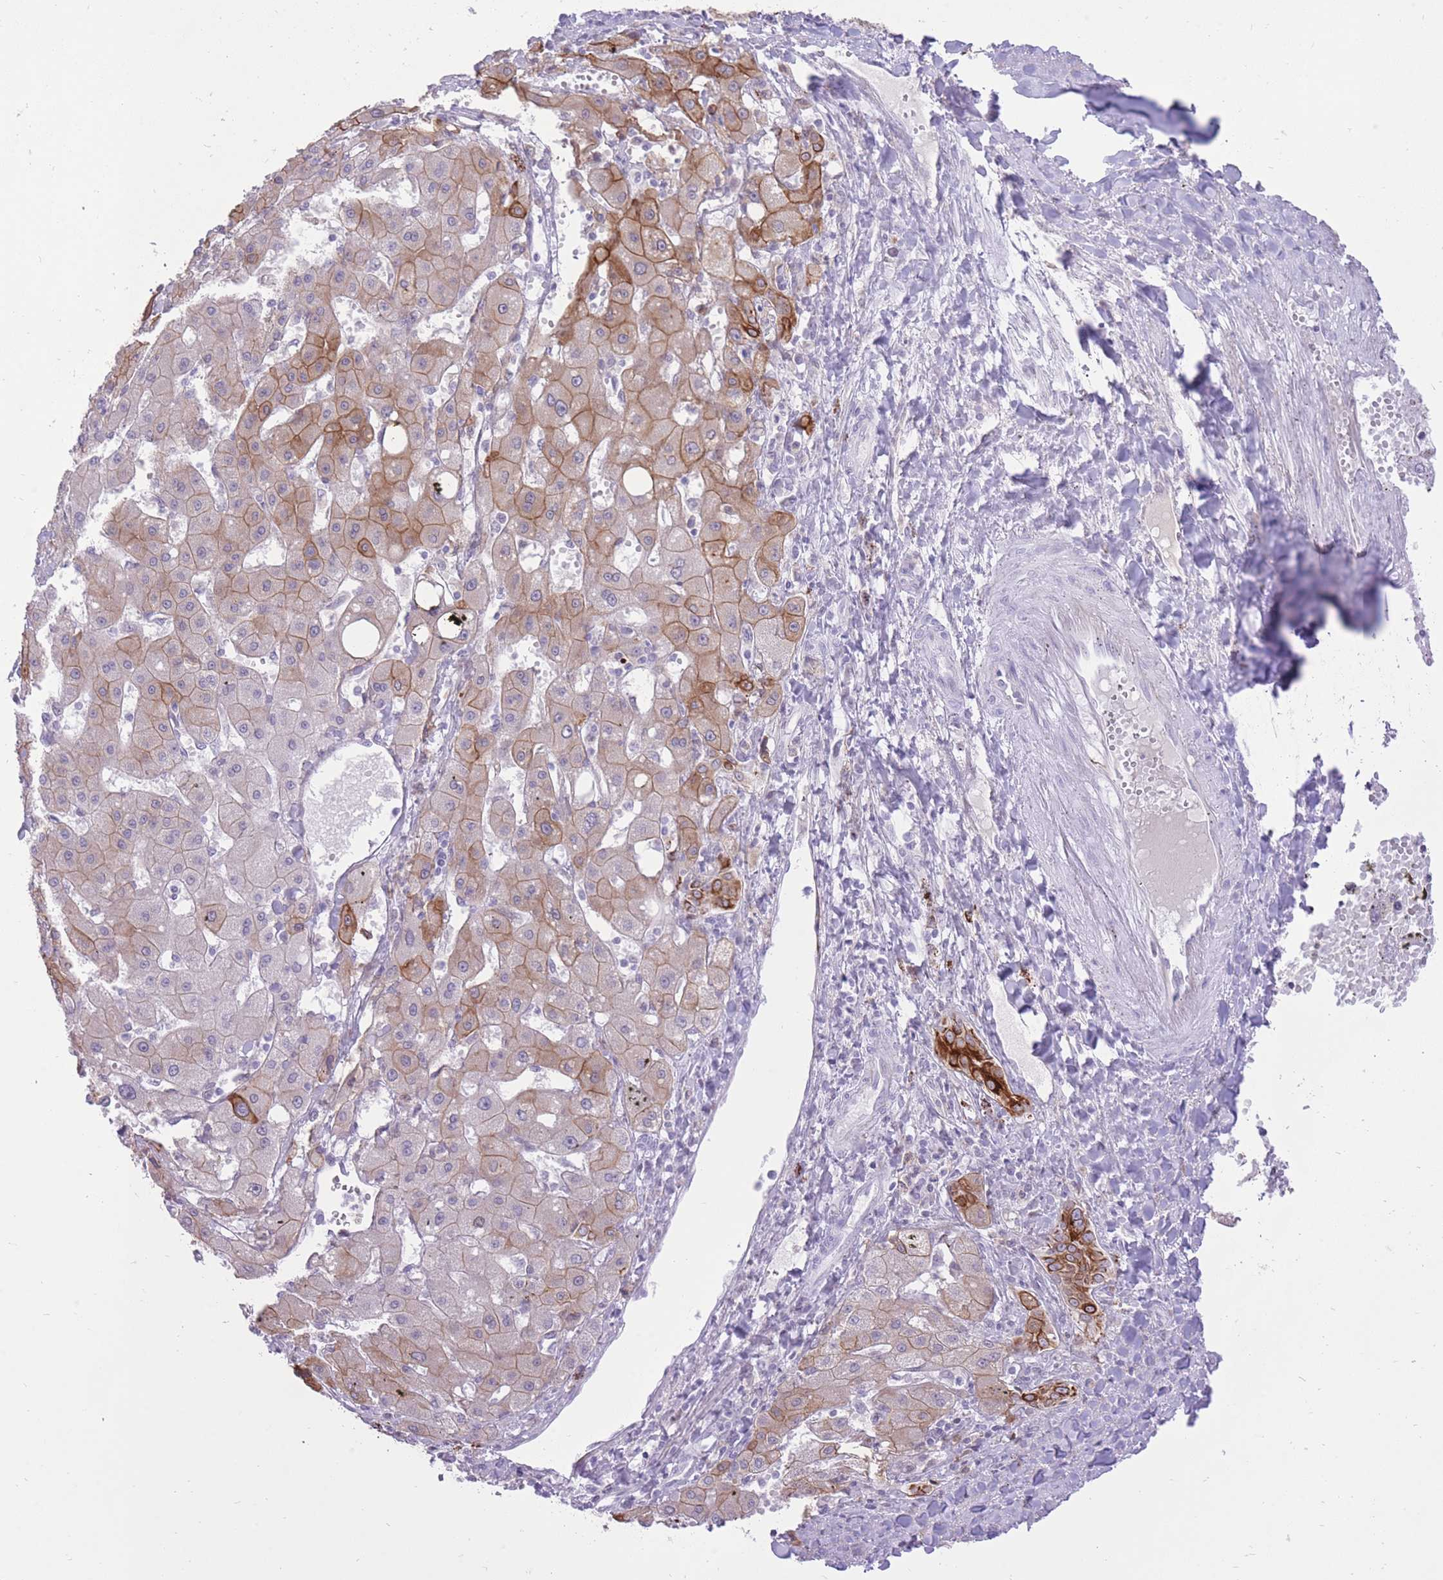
{"staining": {"intensity": "moderate", "quantity": "25%-75%", "location": "cytoplasmic/membranous"}, "tissue": "liver cancer", "cell_type": "Tumor cells", "image_type": "cancer", "snomed": [{"axis": "morphology", "description": "Carcinoma, Hepatocellular, NOS"}, {"axis": "topography", "description": "Liver"}], "caption": "Immunohistochemistry of hepatocellular carcinoma (liver) exhibits medium levels of moderate cytoplasmic/membranous positivity in about 25%-75% of tumor cells.", "gene": "MEIS3", "patient": {"sex": "male", "age": 72}}